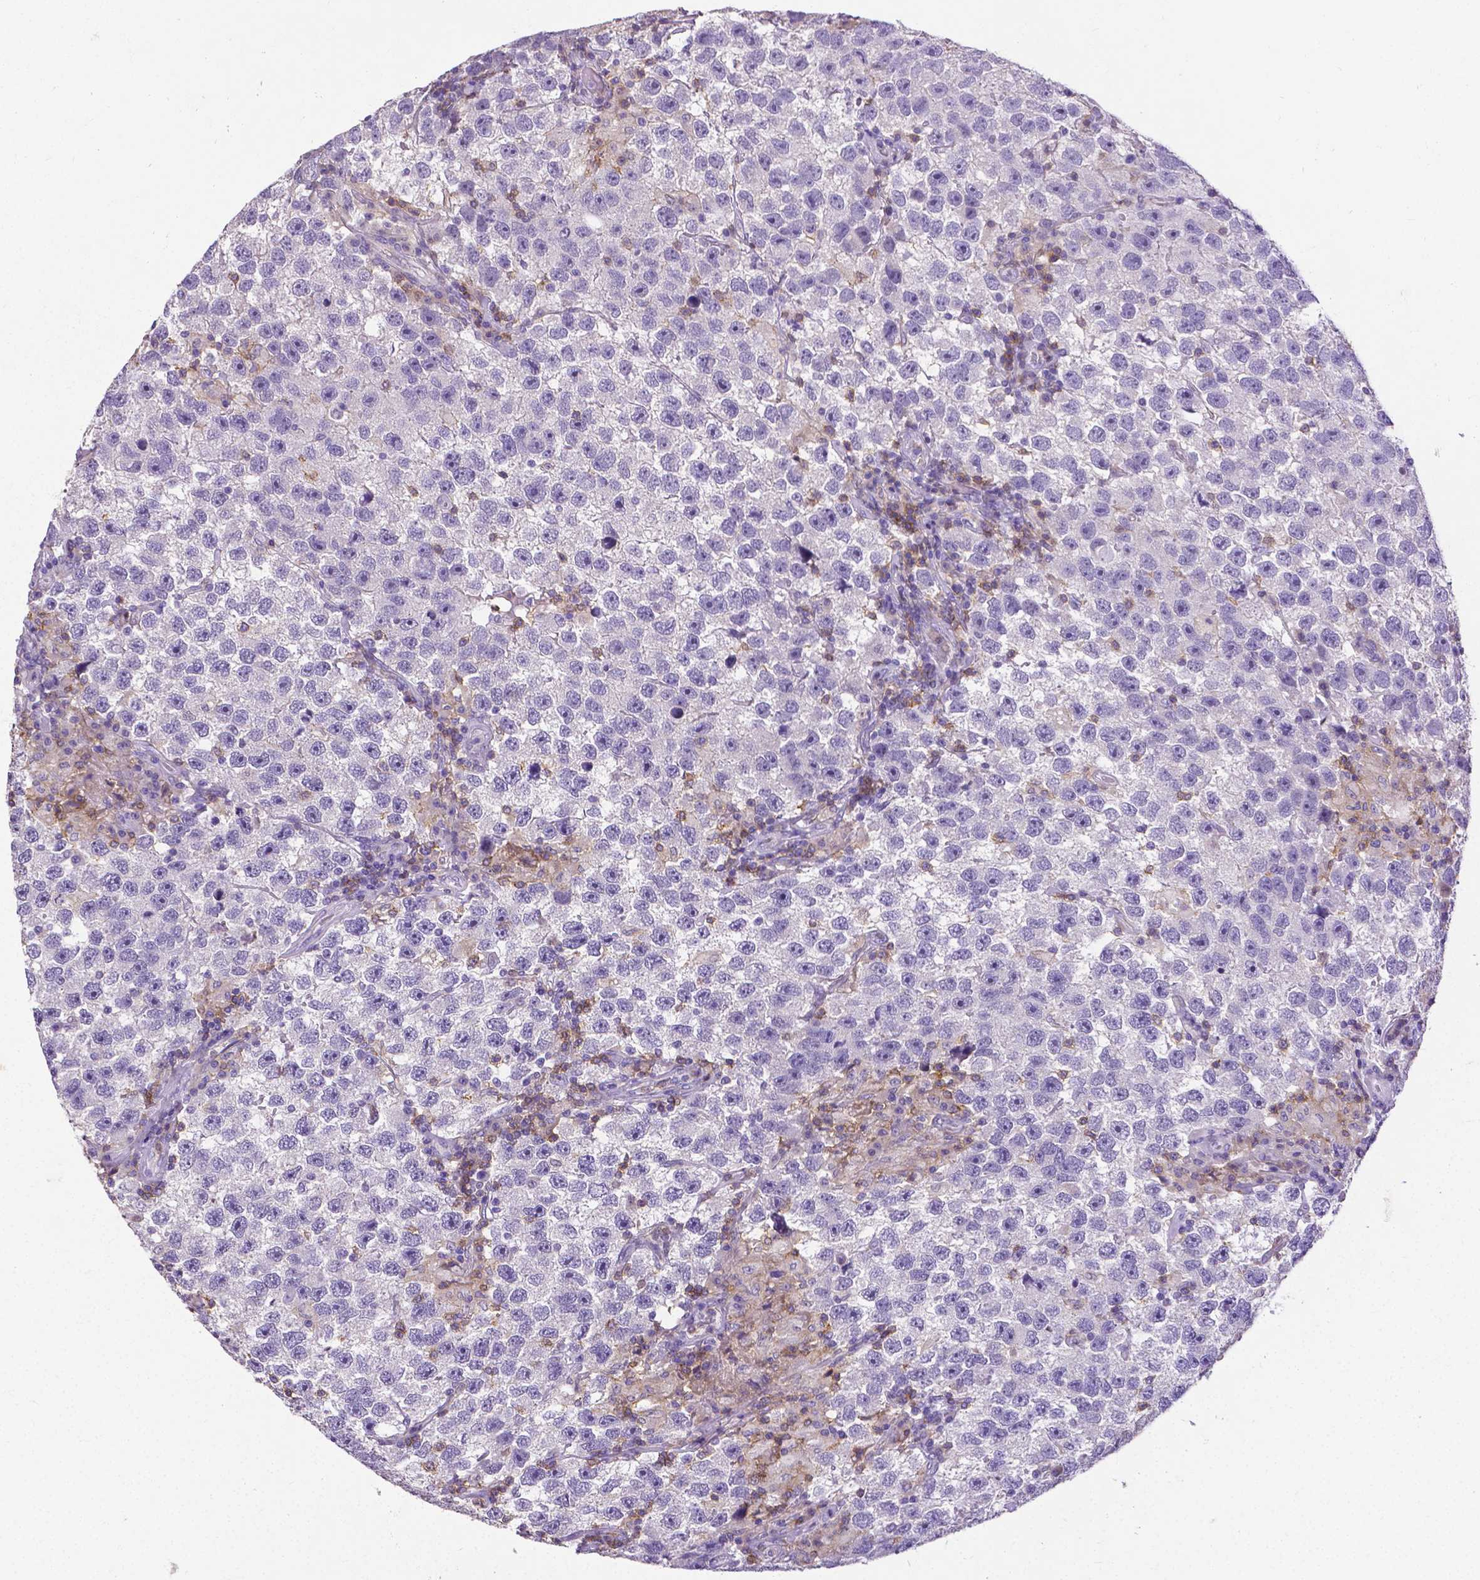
{"staining": {"intensity": "negative", "quantity": "none", "location": "none"}, "tissue": "testis cancer", "cell_type": "Tumor cells", "image_type": "cancer", "snomed": [{"axis": "morphology", "description": "Seminoma, NOS"}, {"axis": "topography", "description": "Testis"}], "caption": "IHC photomicrograph of human testis cancer (seminoma) stained for a protein (brown), which displays no staining in tumor cells.", "gene": "CD4", "patient": {"sex": "male", "age": 26}}